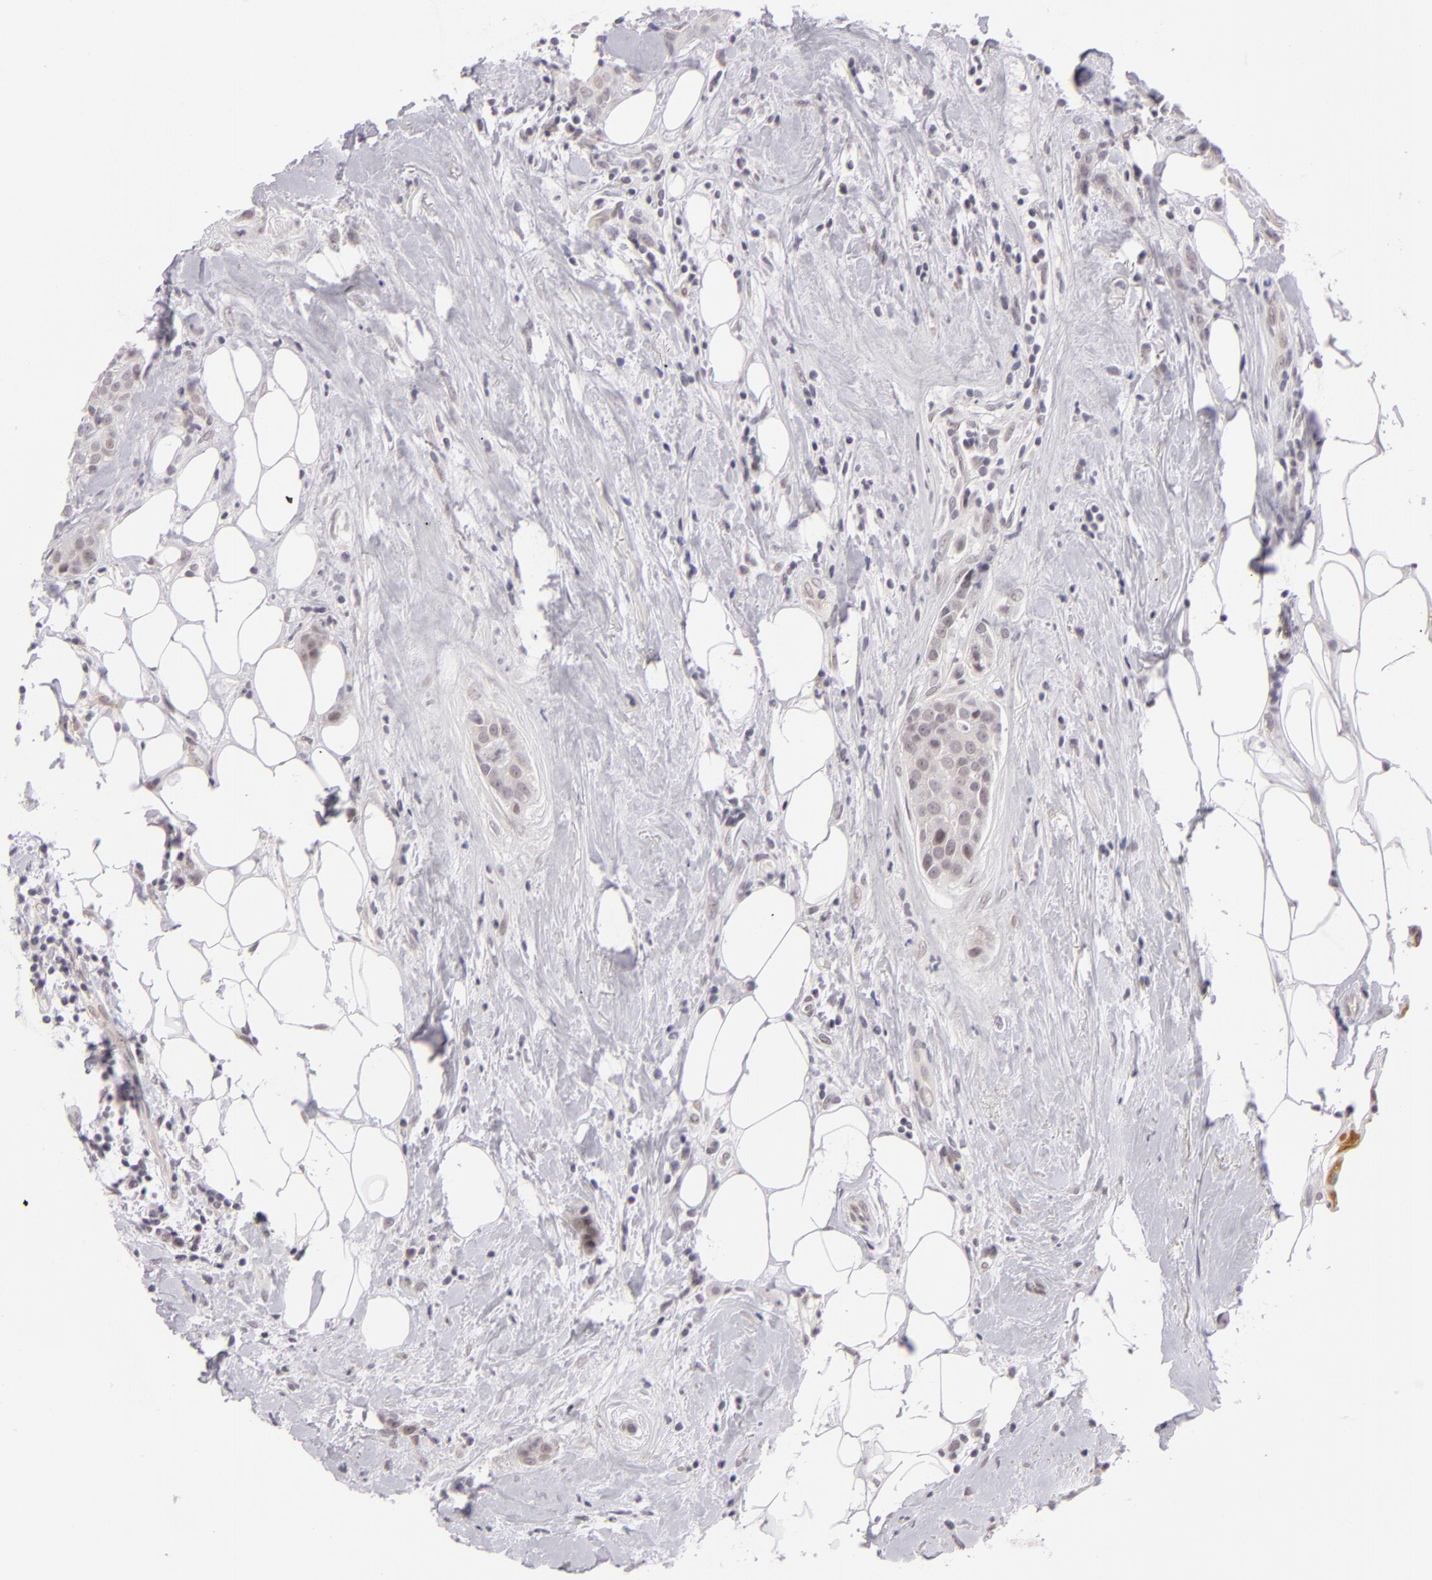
{"staining": {"intensity": "weak", "quantity": "<25%", "location": "nuclear"}, "tissue": "breast cancer", "cell_type": "Tumor cells", "image_type": "cancer", "snomed": [{"axis": "morphology", "description": "Duct carcinoma"}, {"axis": "topography", "description": "Breast"}], "caption": "High magnification brightfield microscopy of intraductal carcinoma (breast) stained with DAB (brown) and counterstained with hematoxylin (blue): tumor cells show no significant expression.", "gene": "ZNF205", "patient": {"sex": "female", "age": 45}}